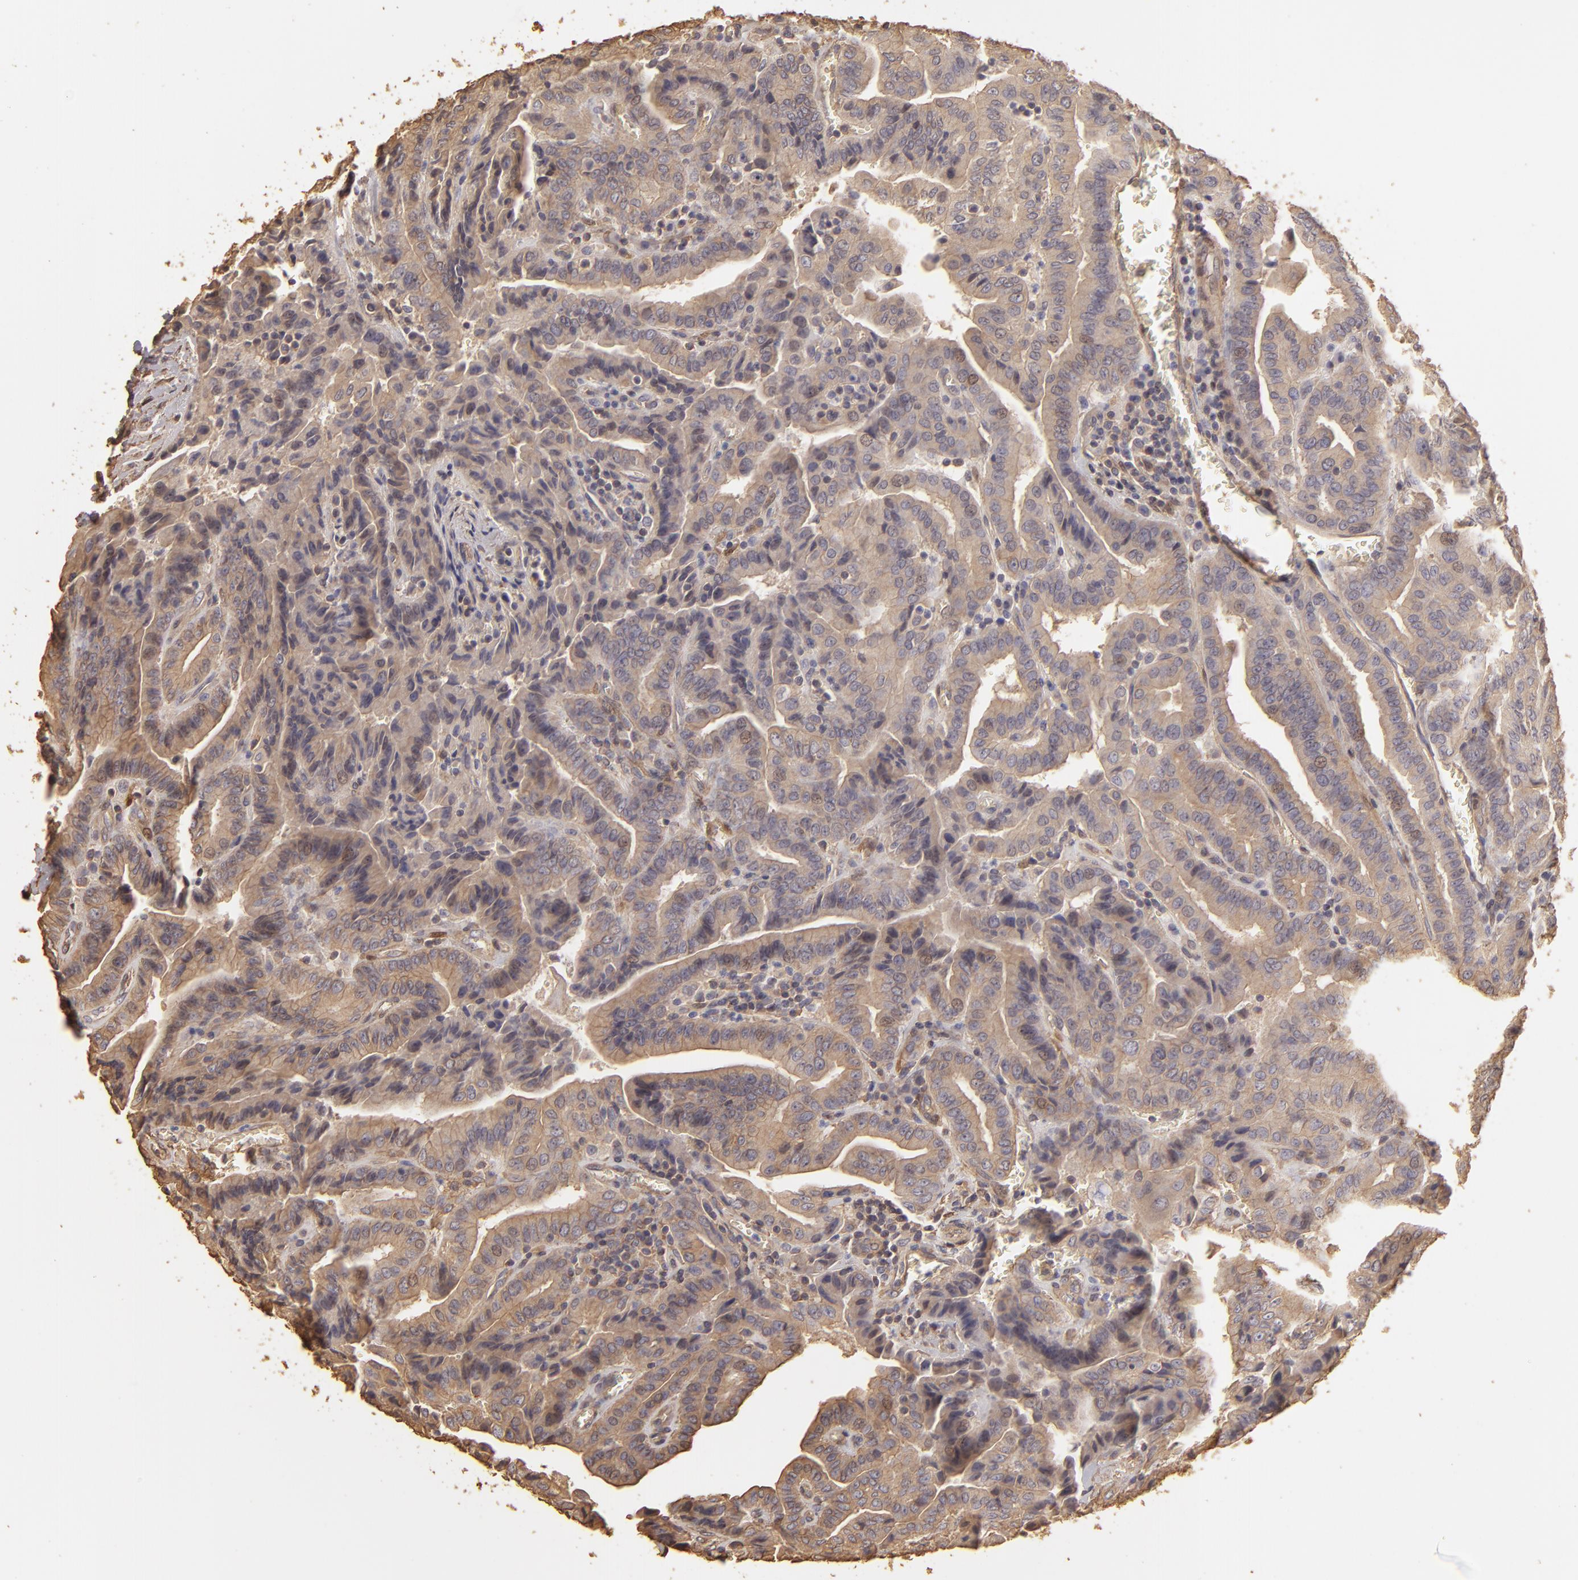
{"staining": {"intensity": "weak", "quantity": ">75%", "location": "cytoplasmic/membranous"}, "tissue": "thyroid cancer", "cell_type": "Tumor cells", "image_type": "cancer", "snomed": [{"axis": "morphology", "description": "Papillary adenocarcinoma, NOS"}, {"axis": "topography", "description": "Thyroid gland"}], "caption": "This is a micrograph of immunohistochemistry (IHC) staining of thyroid cancer, which shows weak positivity in the cytoplasmic/membranous of tumor cells.", "gene": "HSPB6", "patient": {"sex": "female", "age": 71}}